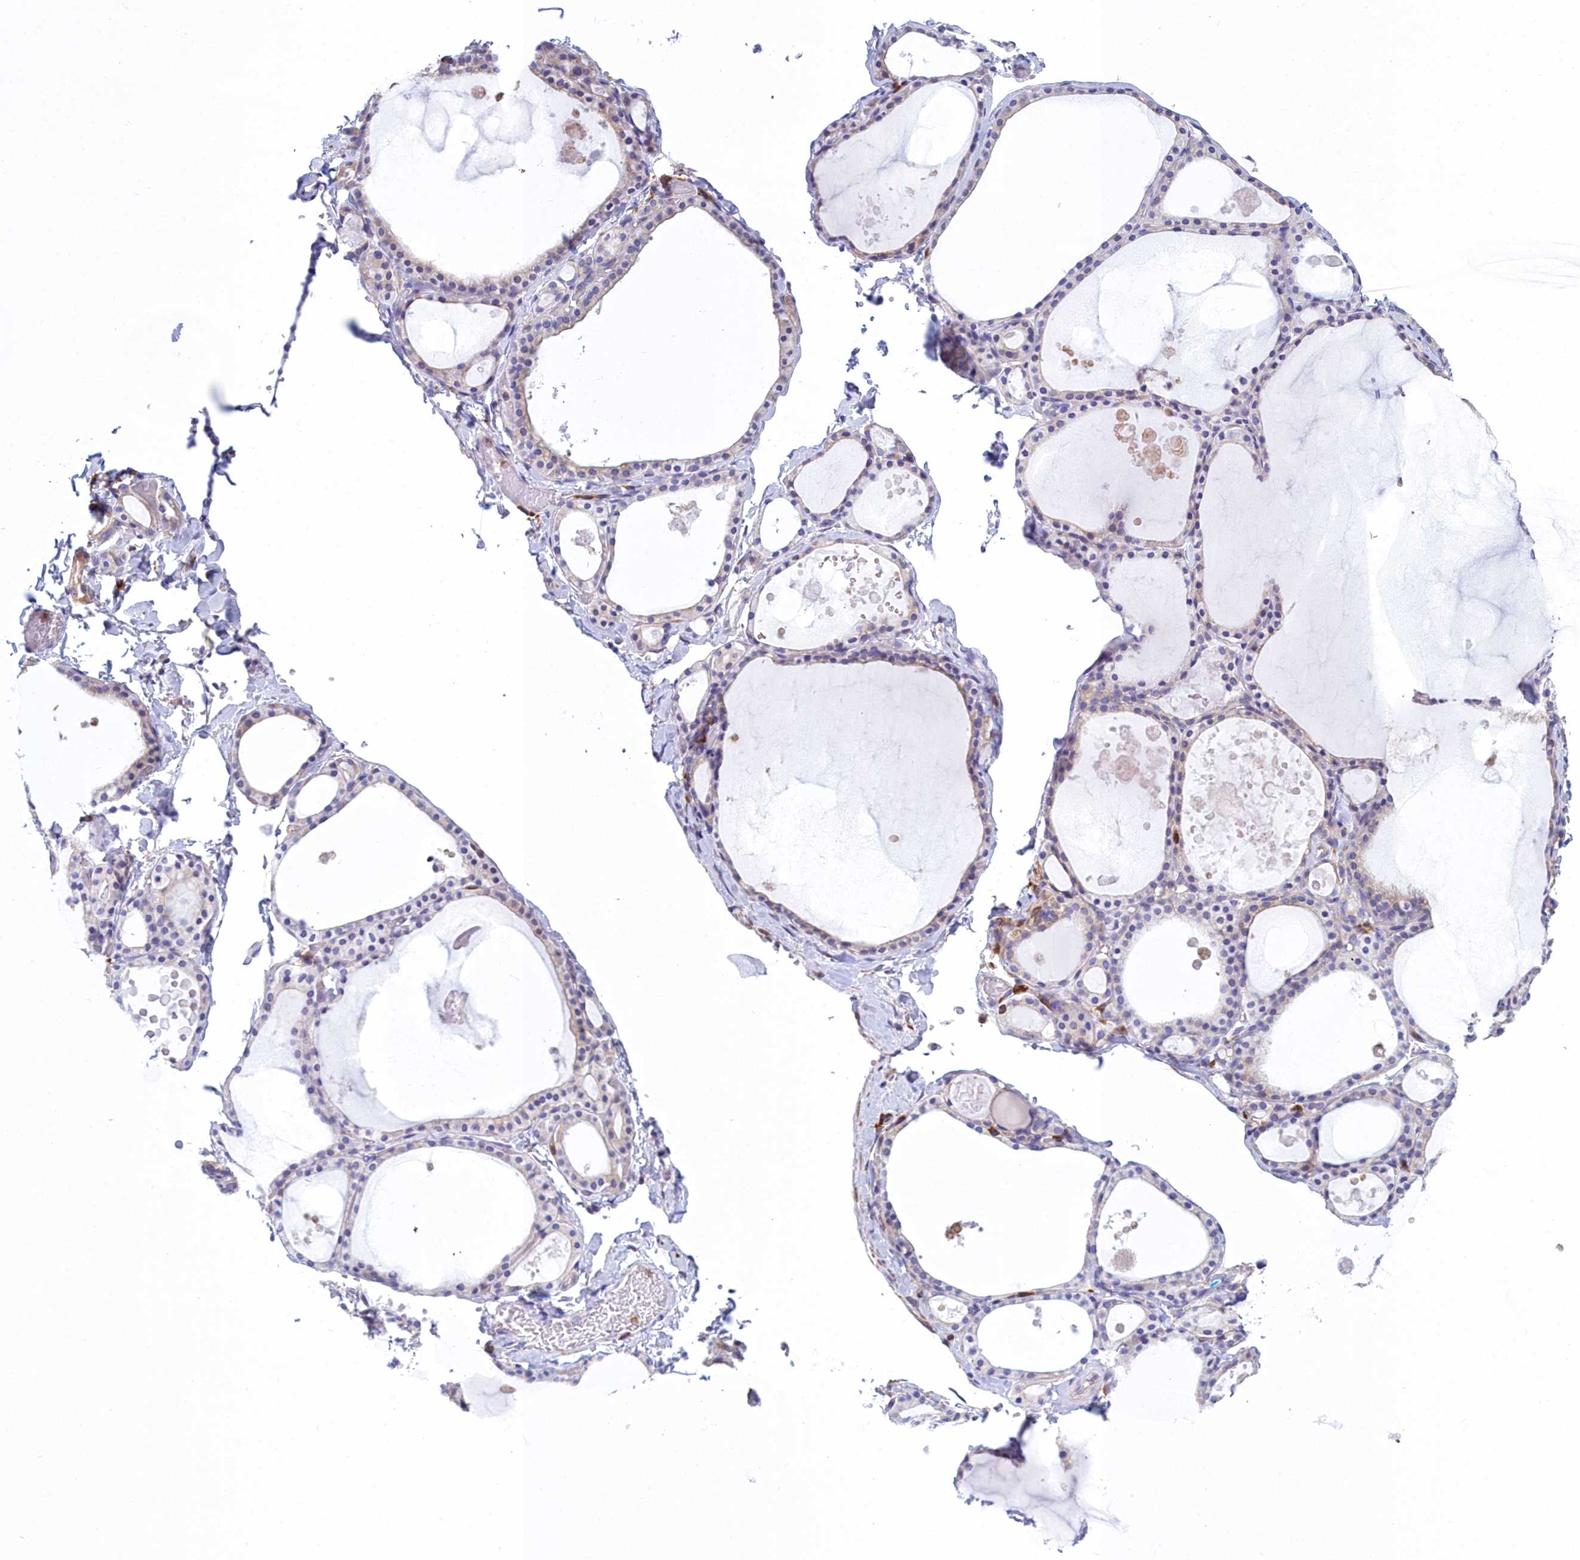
{"staining": {"intensity": "weak", "quantity": "25%-75%", "location": "cytoplasmic/membranous"}, "tissue": "thyroid gland", "cell_type": "Glandular cells", "image_type": "normal", "snomed": [{"axis": "morphology", "description": "Normal tissue, NOS"}, {"axis": "topography", "description": "Thyroid gland"}], "caption": "A high-resolution photomicrograph shows IHC staining of unremarkable thyroid gland, which reveals weak cytoplasmic/membranous positivity in about 25%-75% of glandular cells.", "gene": "HM13", "patient": {"sex": "male", "age": 56}}